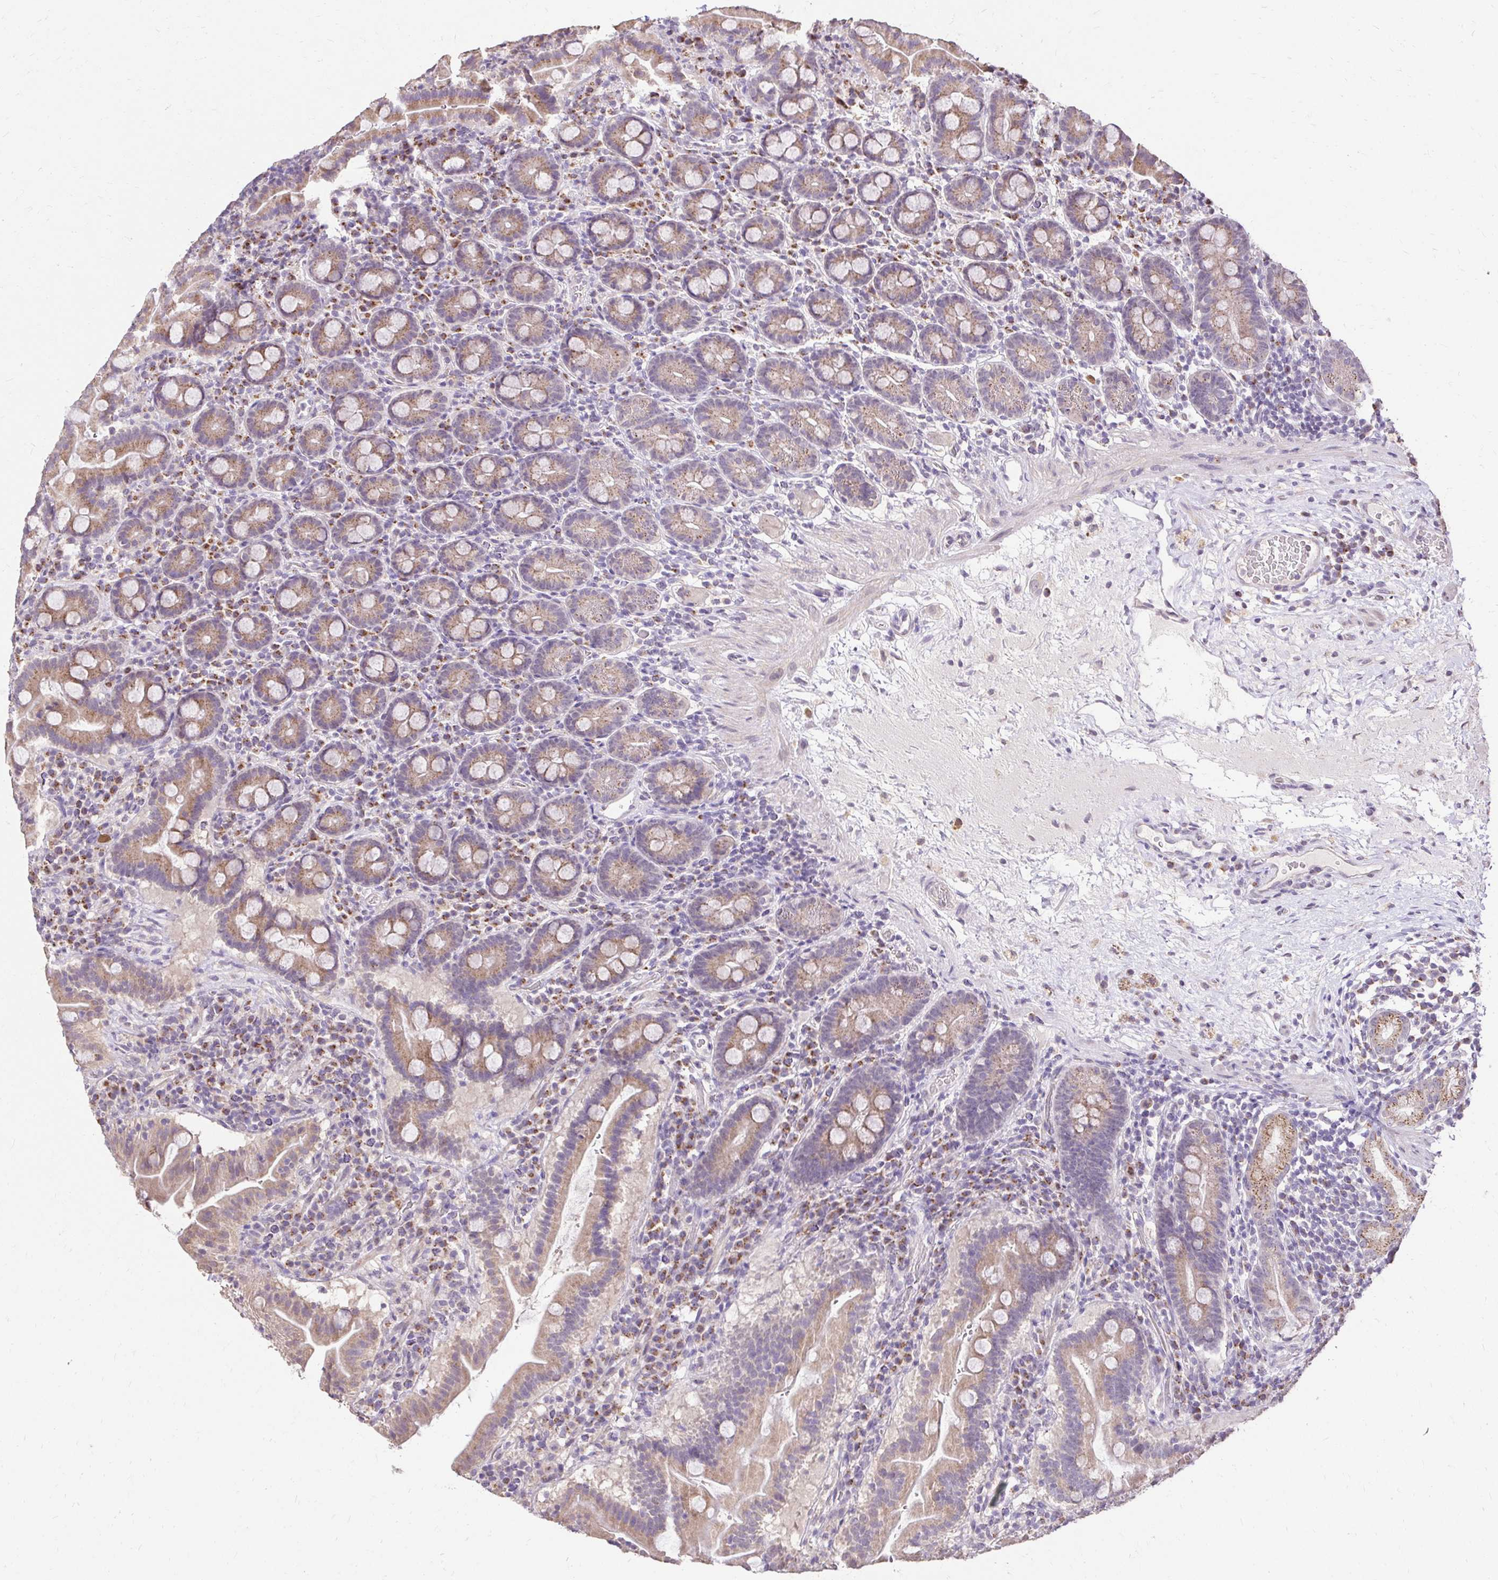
{"staining": {"intensity": "moderate", "quantity": ">75%", "location": "cytoplasmic/membranous"}, "tissue": "small intestine", "cell_type": "Glandular cells", "image_type": "normal", "snomed": [{"axis": "morphology", "description": "Normal tissue, NOS"}, {"axis": "topography", "description": "Small intestine"}], "caption": "Immunohistochemical staining of benign small intestine reveals moderate cytoplasmic/membranous protein staining in about >75% of glandular cells.", "gene": "KIAA1210", "patient": {"sex": "male", "age": 26}}